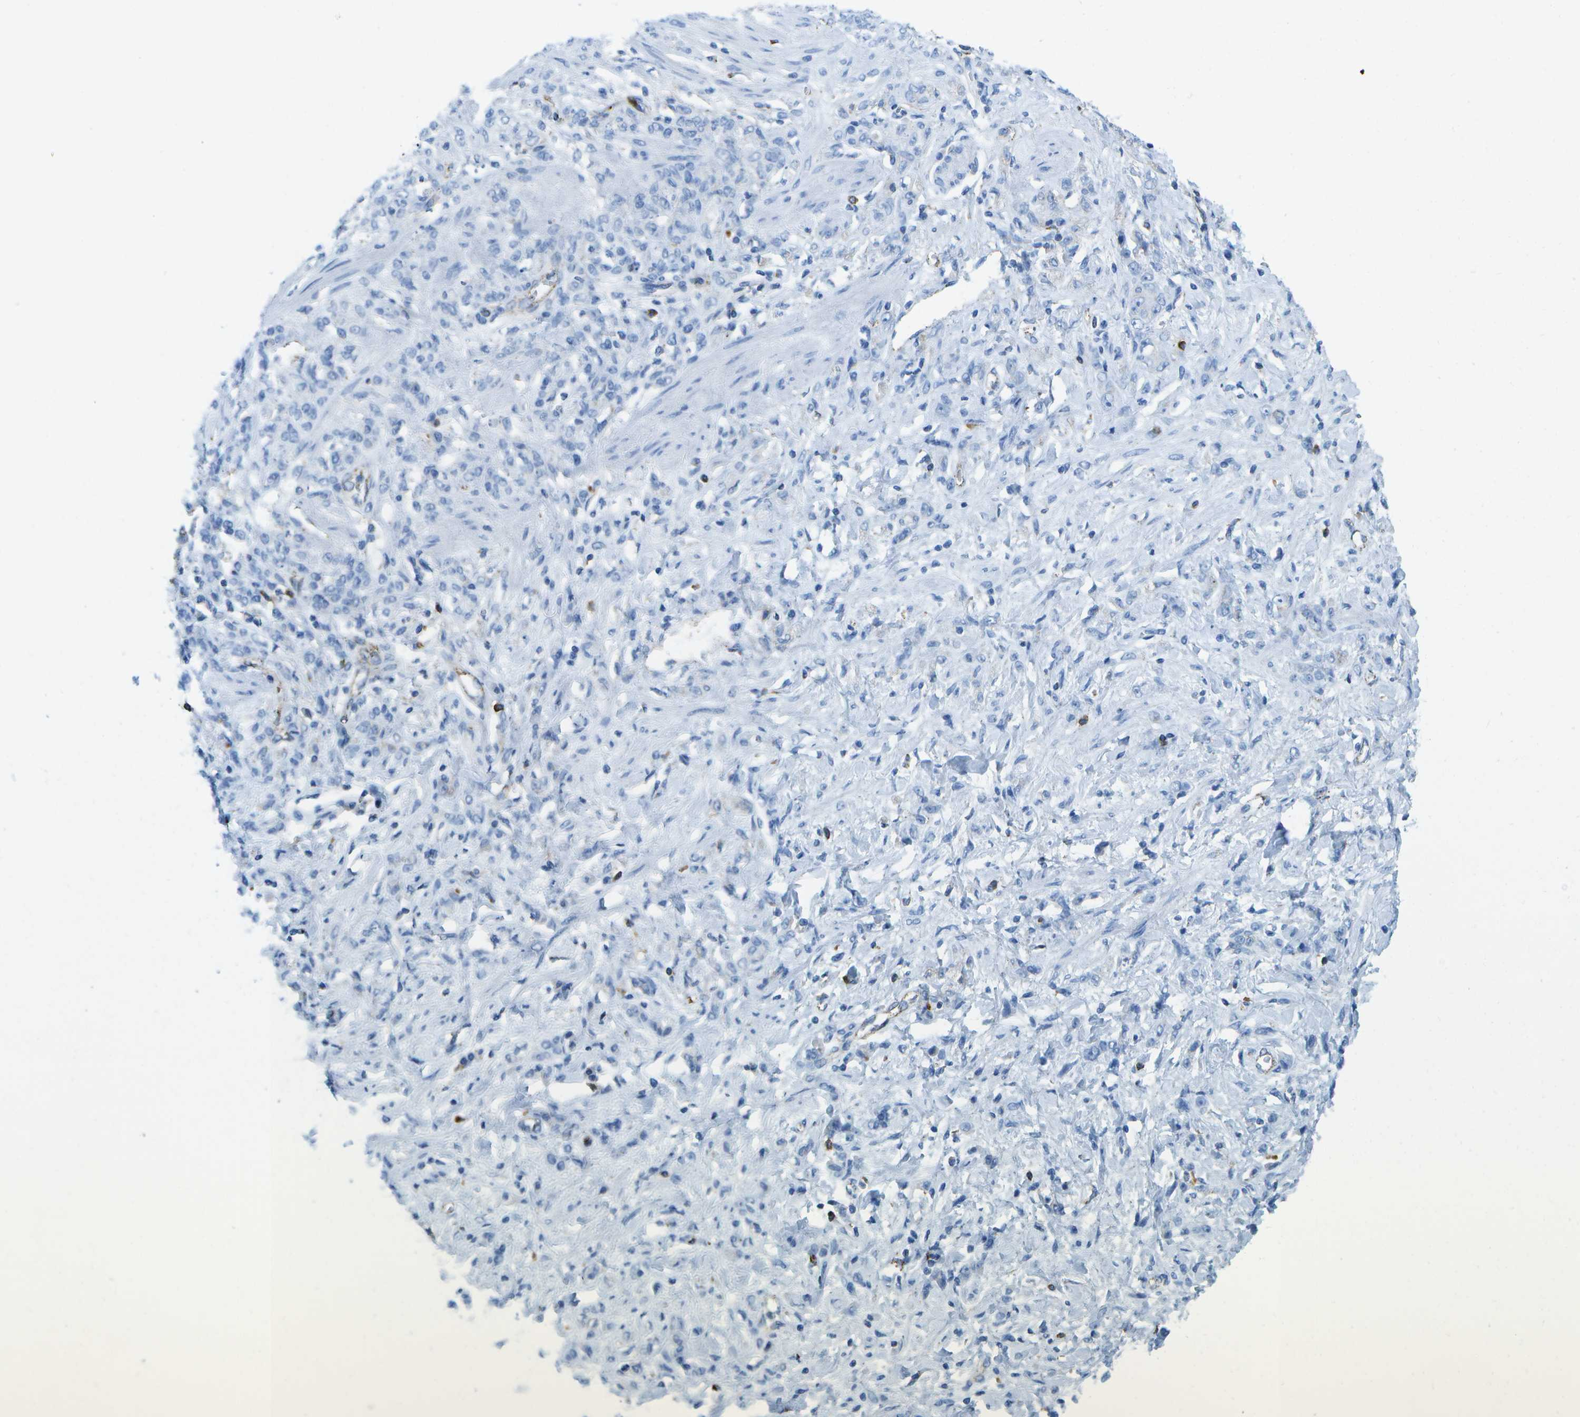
{"staining": {"intensity": "negative", "quantity": "none", "location": "none"}, "tissue": "stomach cancer", "cell_type": "Tumor cells", "image_type": "cancer", "snomed": [{"axis": "morphology", "description": "Normal tissue, NOS"}, {"axis": "morphology", "description": "Adenocarcinoma, NOS"}, {"axis": "topography", "description": "Stomach"}], "caption": "High power microscopy image of an immunohistochemistry photomicrograph of stomach cancer (adenocarcinoma), revealing no significant positivity in tumor cells. Brightfield microscopy of immunohistochemistry stained with DAB (brown) and hematoxylin (blue), captured at high magnification.", "gene": "PRCP", "patient": {"sex": "male", "age": 82}}